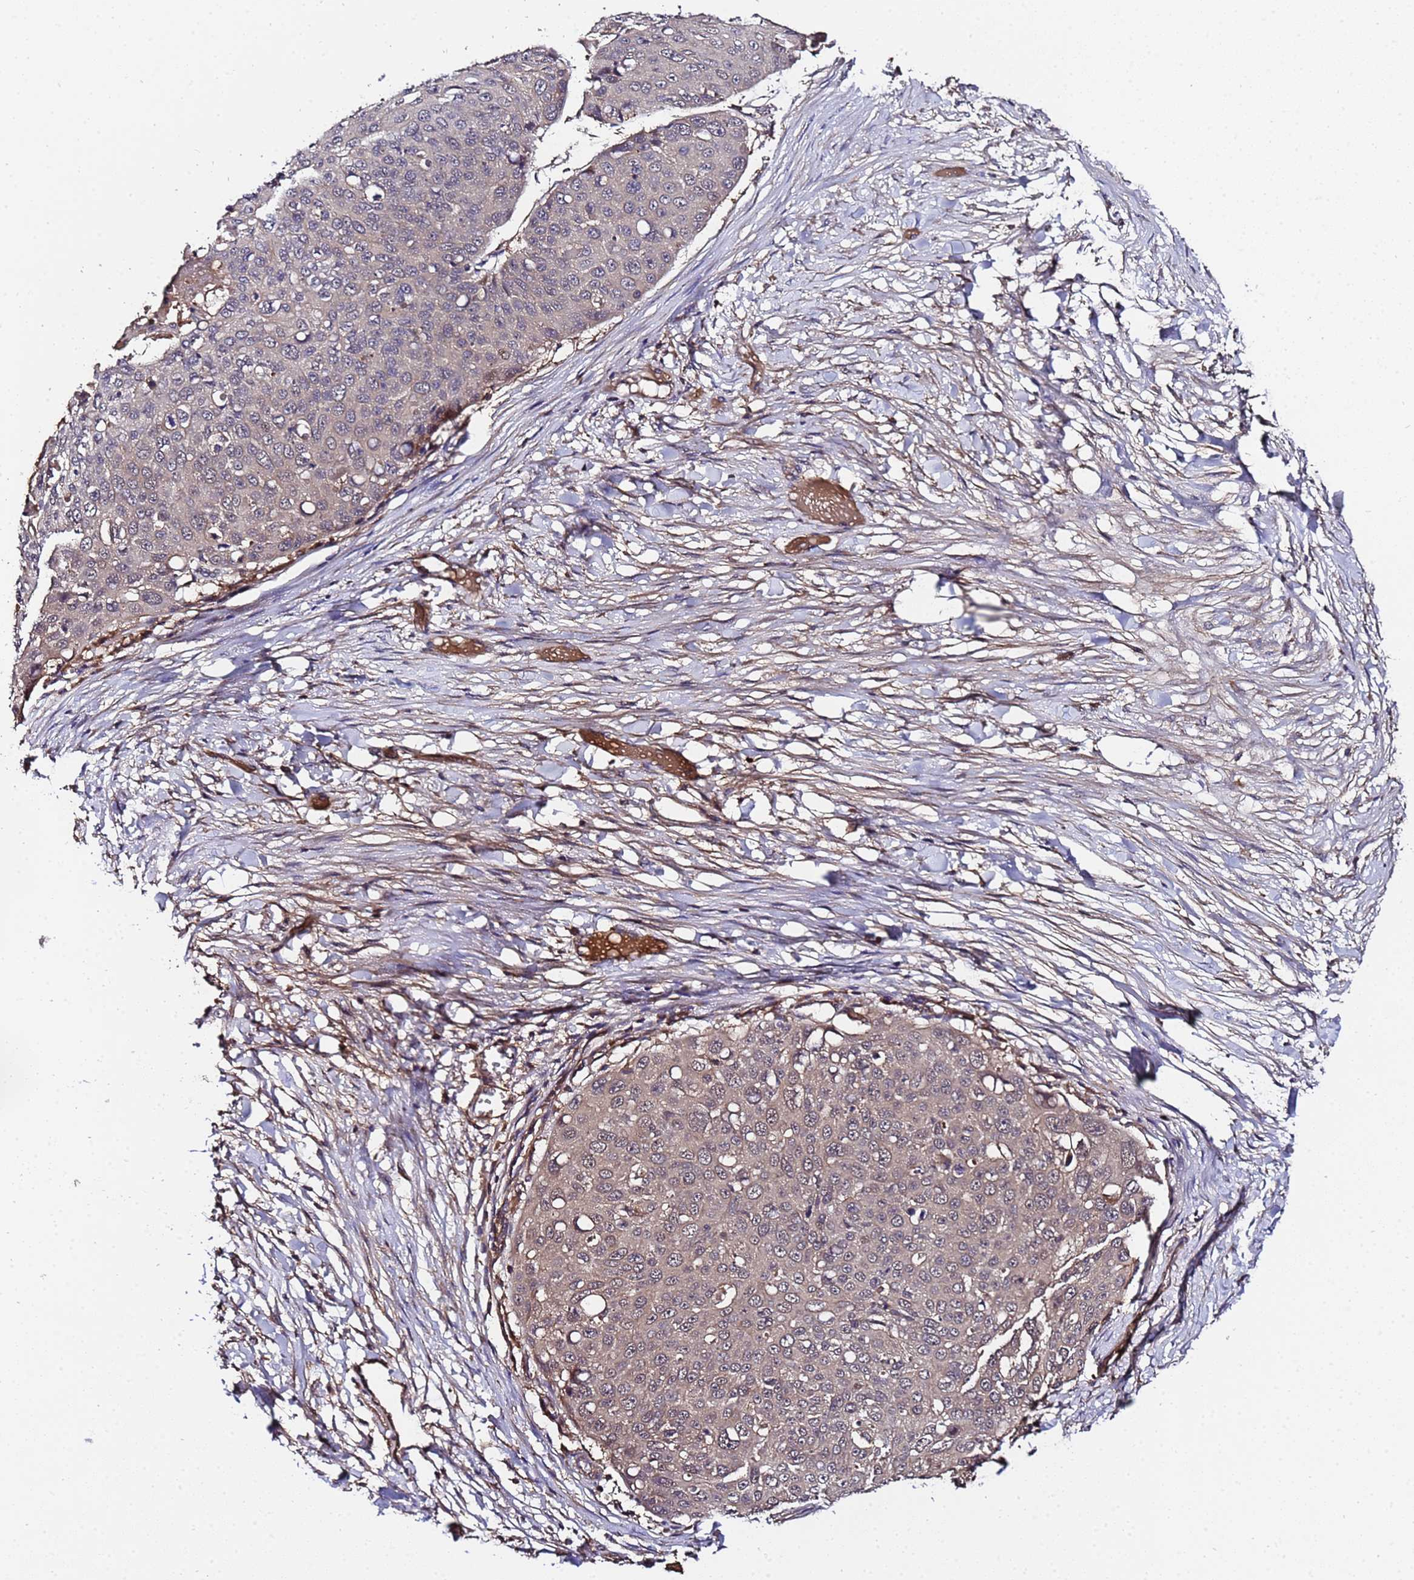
{"staining": {"intensity": "weak", "quantity": "25%-75%", "location": "cytoplasmic/membranous,nuclear"}, "tissue": "skin cancer", "cell_type": "Tumor cells", "image_type": "cancer", "snomed": [{"axis": "morphology", "description": "Squamous cell carcinoma, NOS"}, {"axis": "topography", "description": "Skin"}], "caption": "Approximately 25%-75% of tumor cells in human squamous cell carcinoma (skin) show weak cytoplasmic/membranous and nuclear protein expression as visualized by brown immunohistochemical staining.", "gene": "GSTCD", "patient": {"sex": "male", "age": 71}}